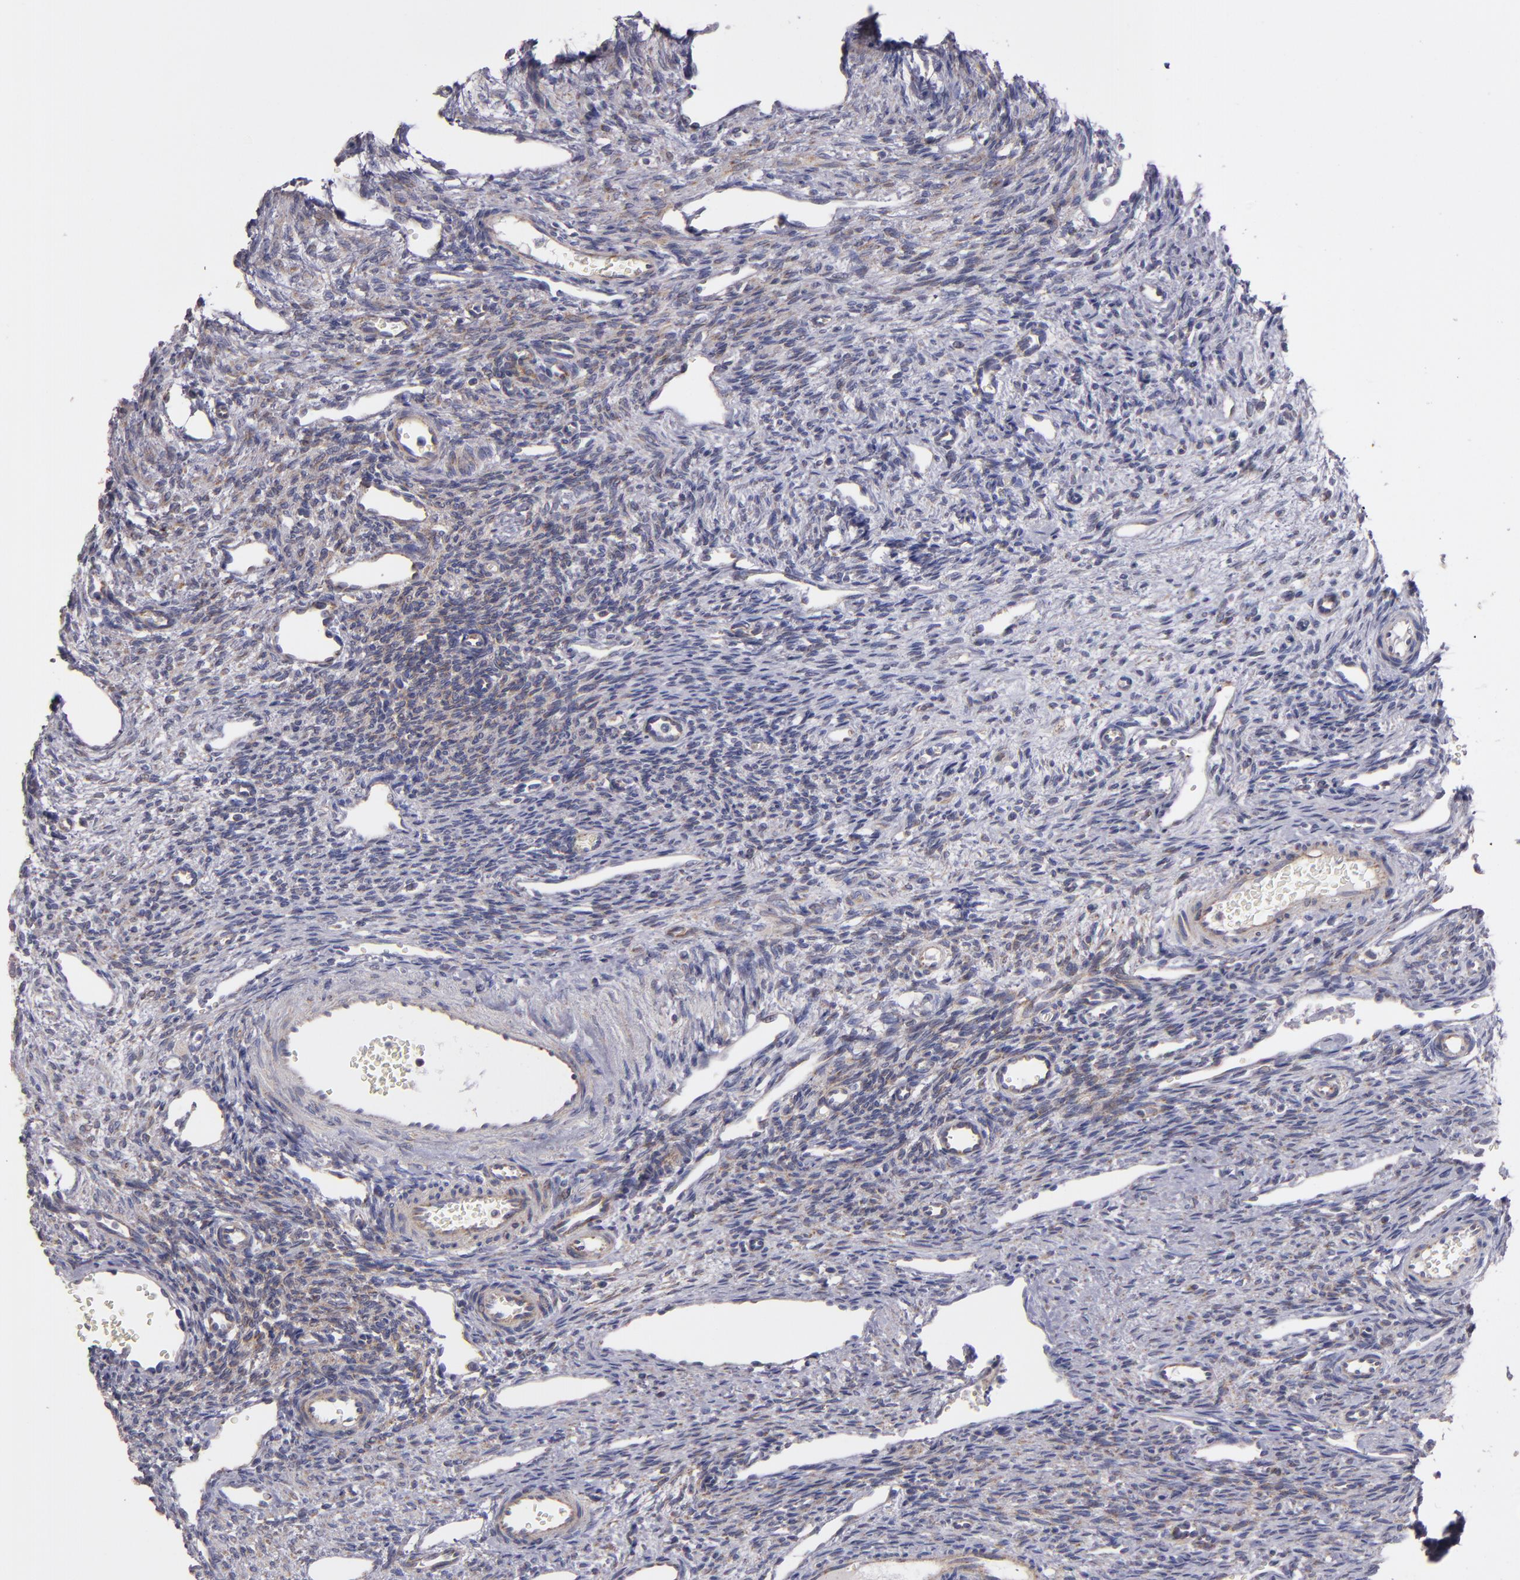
{"staining": {"intensity": "negative", "quantity": "none", "location": "none"}, "tissue": "ovary", "cell_type": "Follicle cells", "image_type": "normal", "snomed": [{"axis": "morphology", "description": "Normal tissue, NOS"}, {"axis": "topography", "description": "Ovary"}], "caption": "Follicle cells are negative for brown protein staining in unremarkable ovary. (Stains: DAB IHC with hematoxylin counter stain, Microscopy: brightfield microscopy at high magnification).", "gene": "CLTA", "patient": {"sex": "female", "age": 33}}